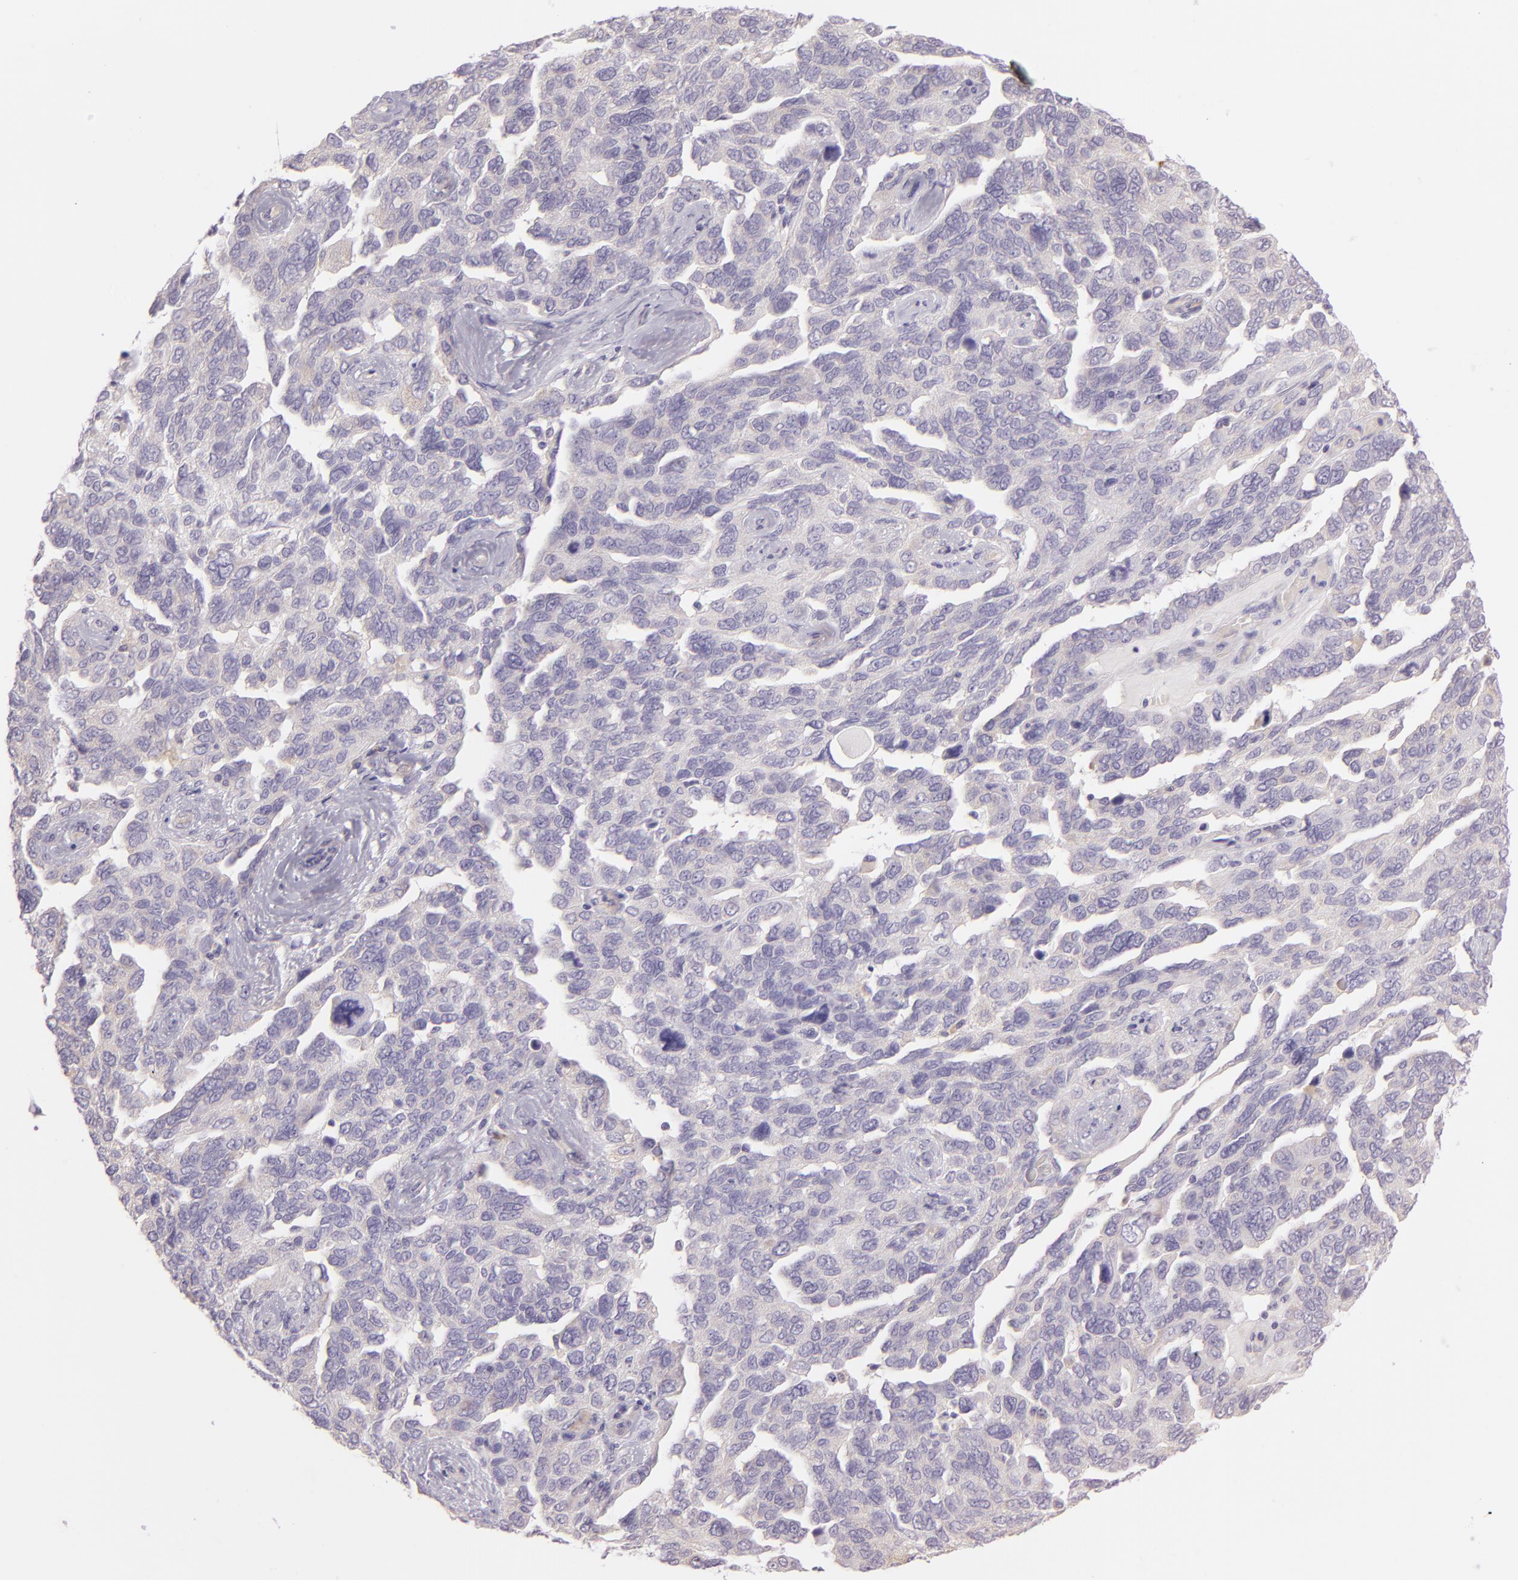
{"staining": {"intensity": "negative", "quantity": "none", "location": "none"}, "tissue": "ovarian cancer", "cell_type": "Tumor cells", "image_type": "cancer", "snomed": [{"axis": "morphology", "description": "Cystadenocarcinoma, serous, NOS"}, {"axis": "topography", "description": "Ovary"}], "caption": "DAB immunohistochemical staining of serous cystadenocarcinoma (ovarian) demonstrates no significant expression in tumor cells. (DAB IHC visualized using brightfield microscopy, high magnification).", "gene": "ZC3H7B", "patient": {"sex": "female", "age": 64}}